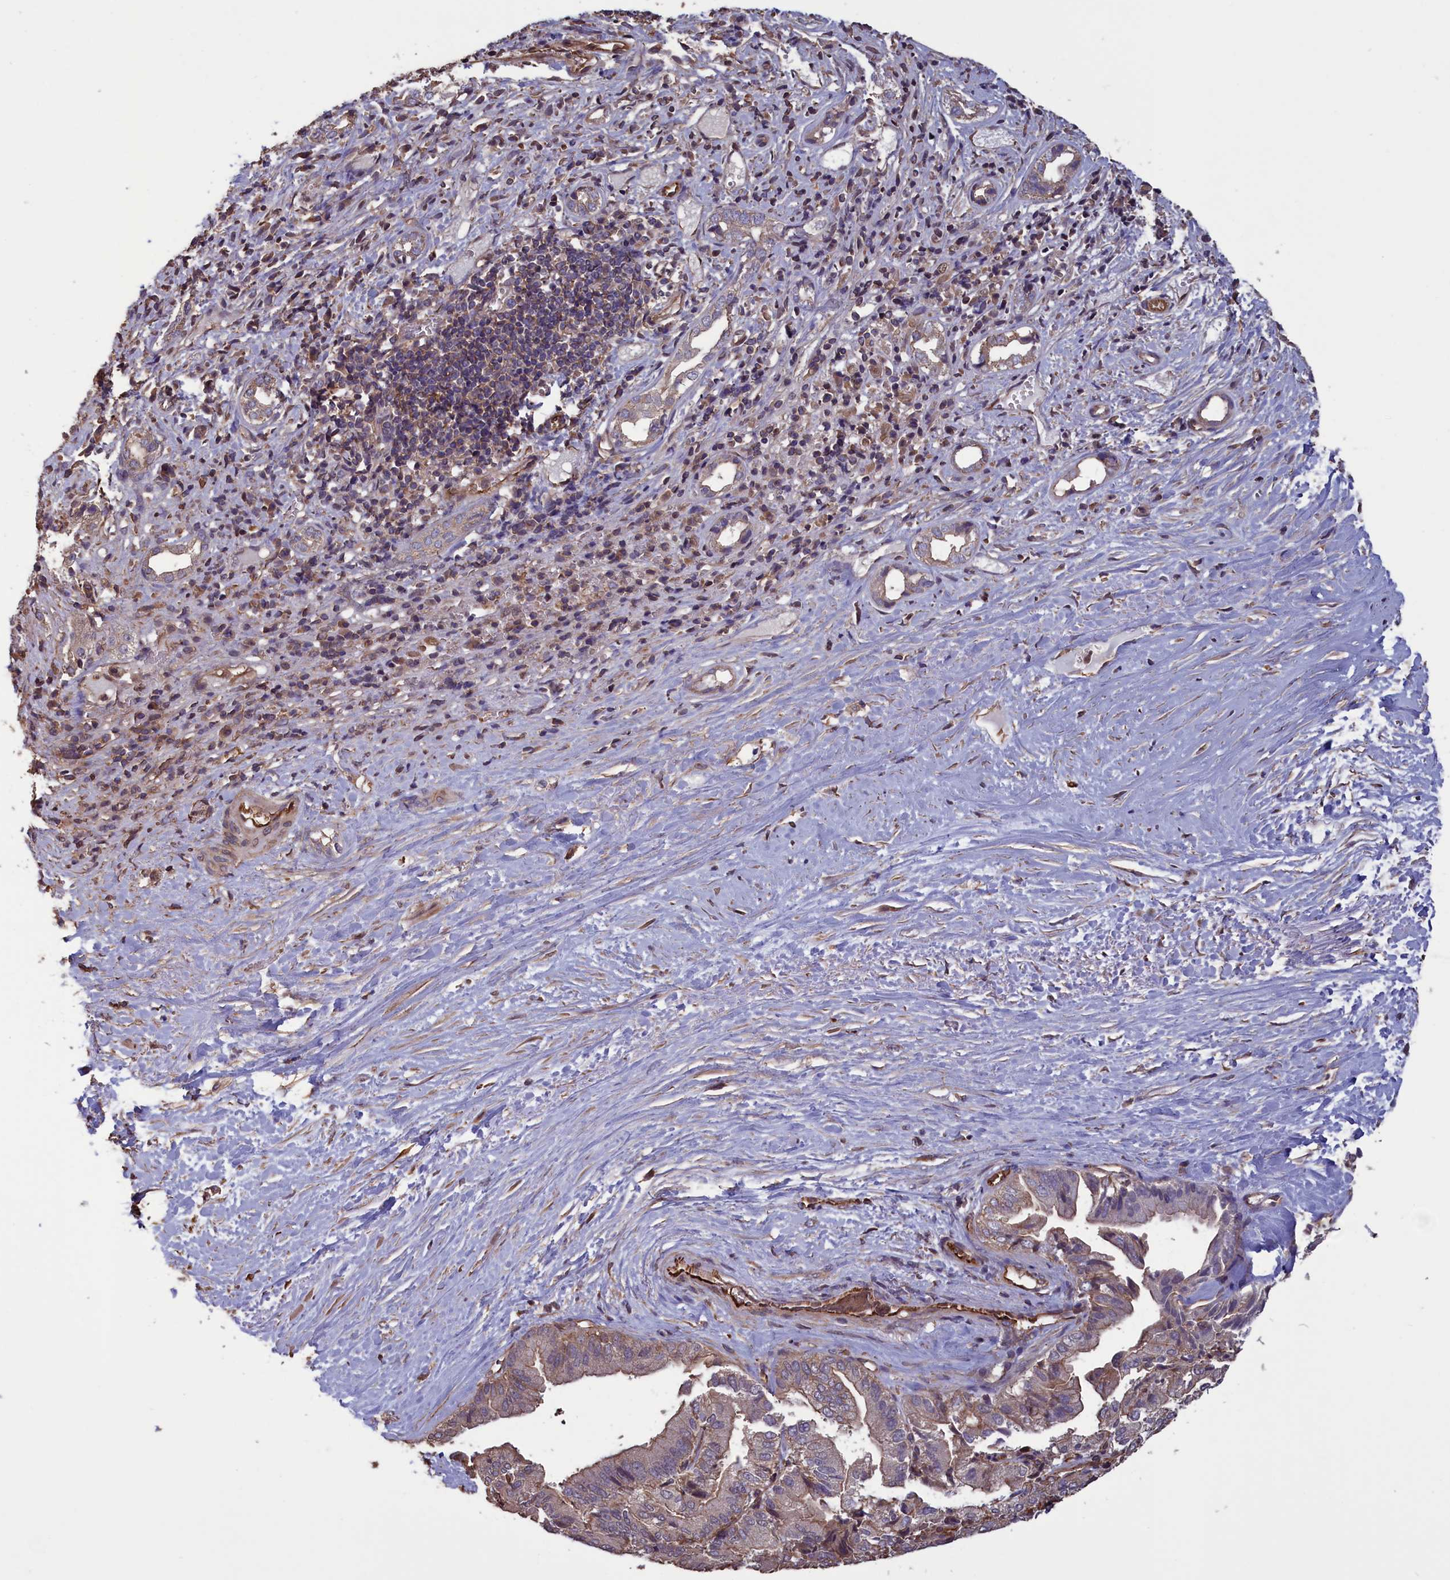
{"staining": {"intensity": "weak", "quantity": "25%-75%", "location": "cytoplasmic/membranous"}, "tissue": "liver cancer", "cell_type": "Tumor cells", "image_type": "cancer", "snomed": [{"axis": "morphology", "description": "Cholangiocarcinoma"}, {"axis": "topography", "description": "Liver"}], "caption": "Protein staining of cholangiocarcinoma (liver) tissue exhibits weak cytoplasmic/membranous positivity in approximately 25%-75% of tumor cells. (Stains: DAB (3,3'-diaminobenzidine) in brown, nuclei in blue, Microscopy: brightfield microscopy at high magnification).", "gene": "DAPK3", "patient": {"sex": "female", "age": 75}}